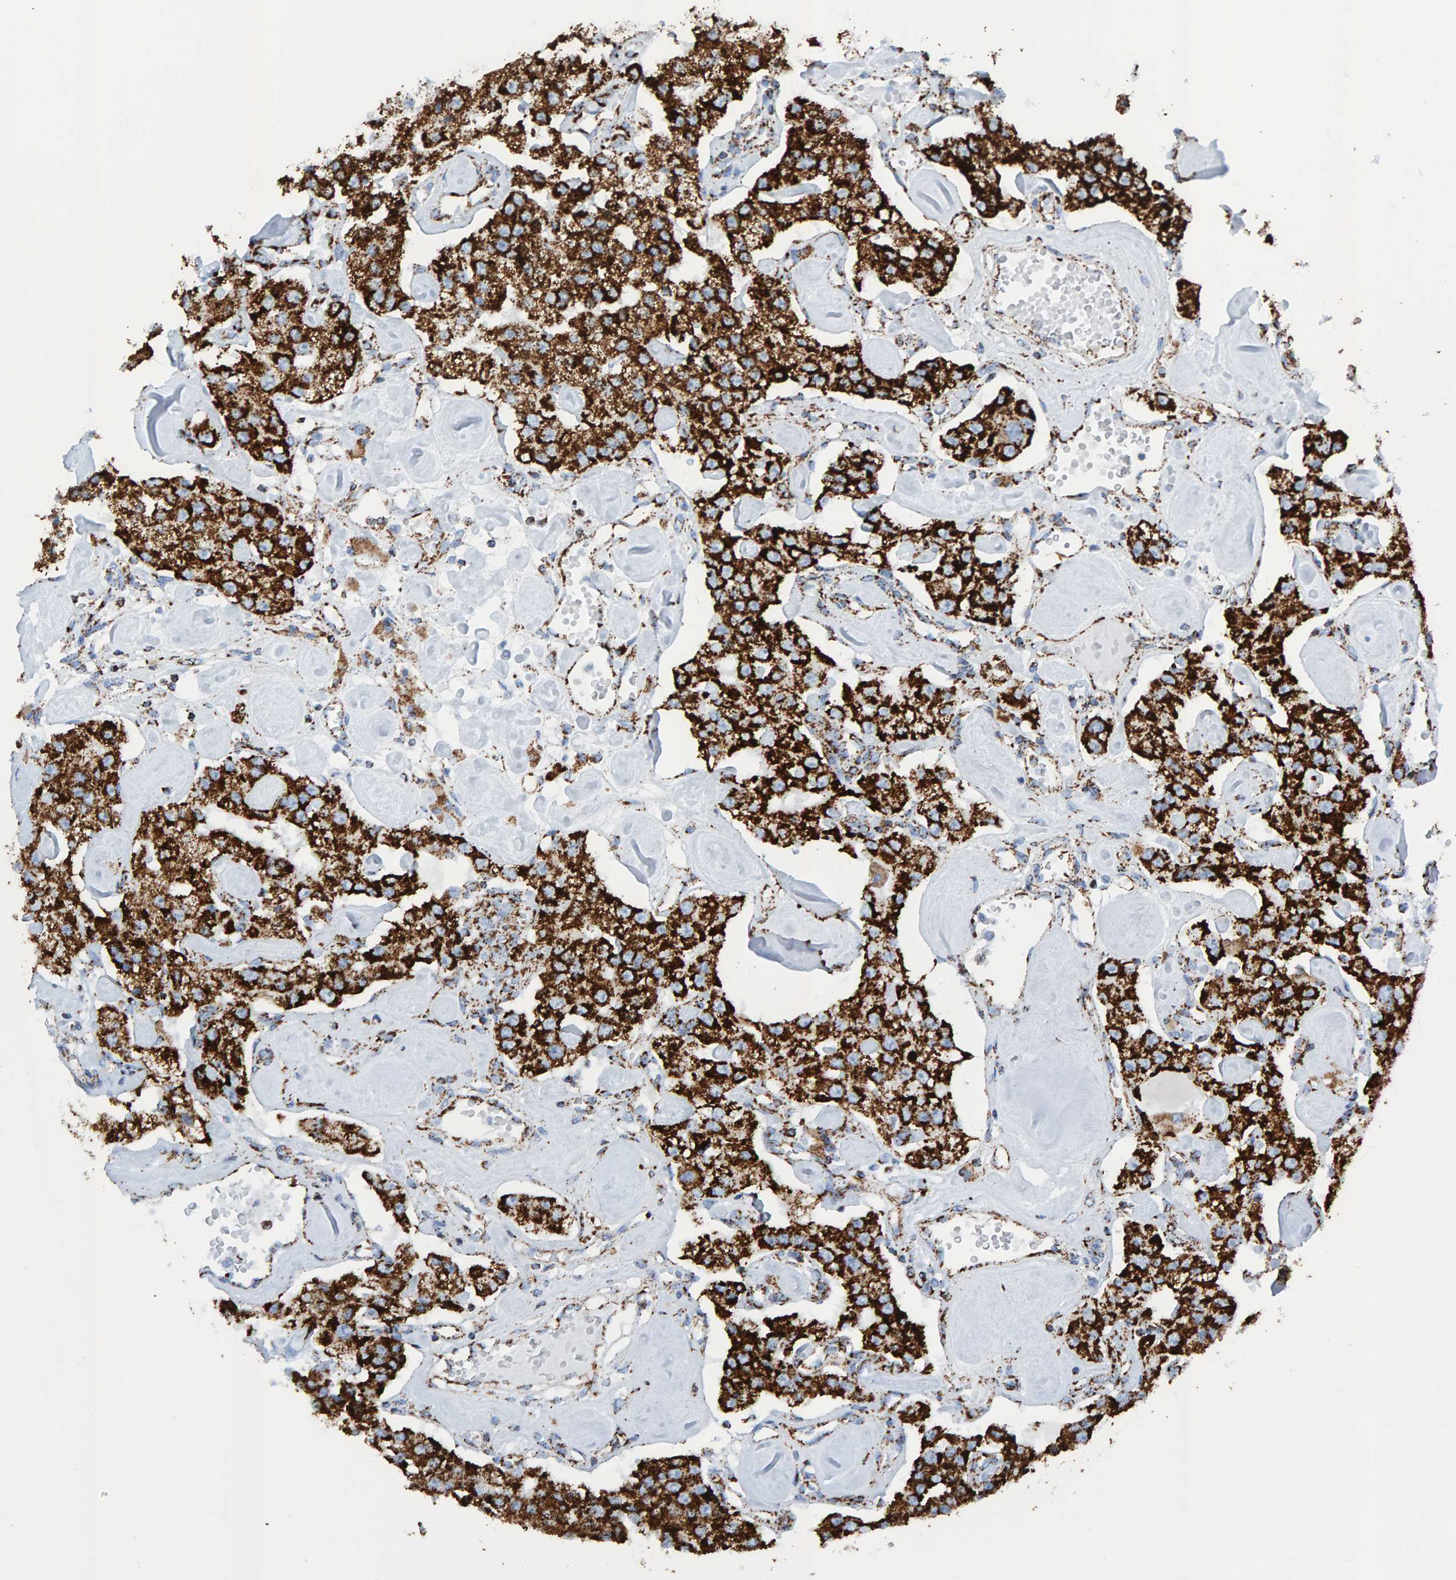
{"staining": {"intensity": "strong", "quantity": ">75%", "location": "cytoplasmic/membranous"}, "tissue": "carcinoid", "cell_type": "Tumor cells", "image_type": "cancer", "snomed": [{"axis": "morphology", "description": "Carcinoid, malignant, NOS"}, {"axis": "topography", "description": "Pancreas"}], "caption": "Carcinoid (malignant) stained for a protein (brown) reveals strong cytoplasmic/membranous positive staining in about >75% of tumor cells.", "gene": "ENSG00000262660", "patient": {"sex": "male", "age": 41}}